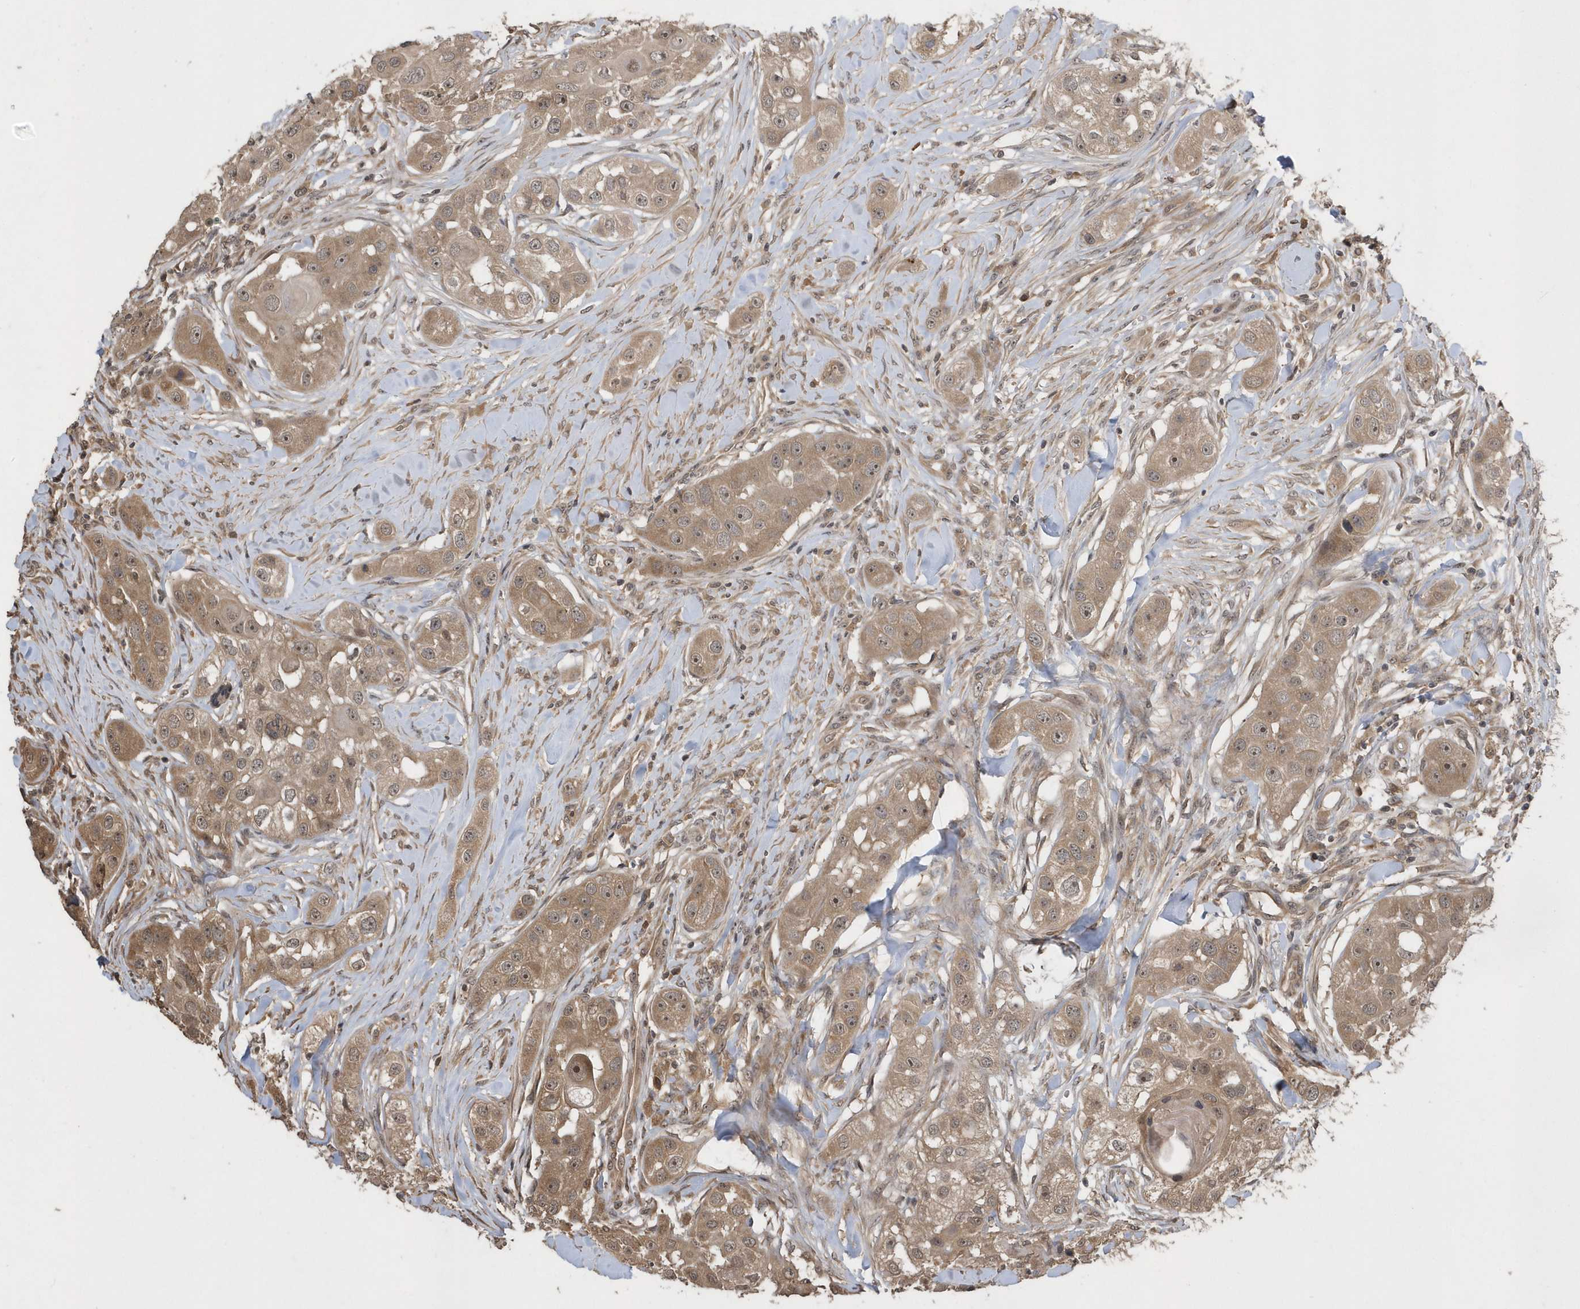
{"staining": {"intensity": "moderate", "quantity": ">75%", "location": "cytoplasmic/membranous,nuclear"}, "tissue": "head and neck cancer", "cell_type": "Tumor cells", "image_type": "cancer", "snomed": [{"axis": "morphology", "description": "Normal tissue, NOS"}, {"axis": "morphology", "description": "Squamous cell carcinoma, NOS"}, {"axis": "topography", "description": "Skeletal muscle"}, {"axis": "topography", "description": "Head-Neck"}], "caption": "Human head and neck cancer stained for a protein (brown) demonstrates moderate cytoplasmic/membranous and nuclear positive staining in about >75% of tumor cells.", "gene": "WASHC5", "patient": {"sex": "male", "age": 51}}